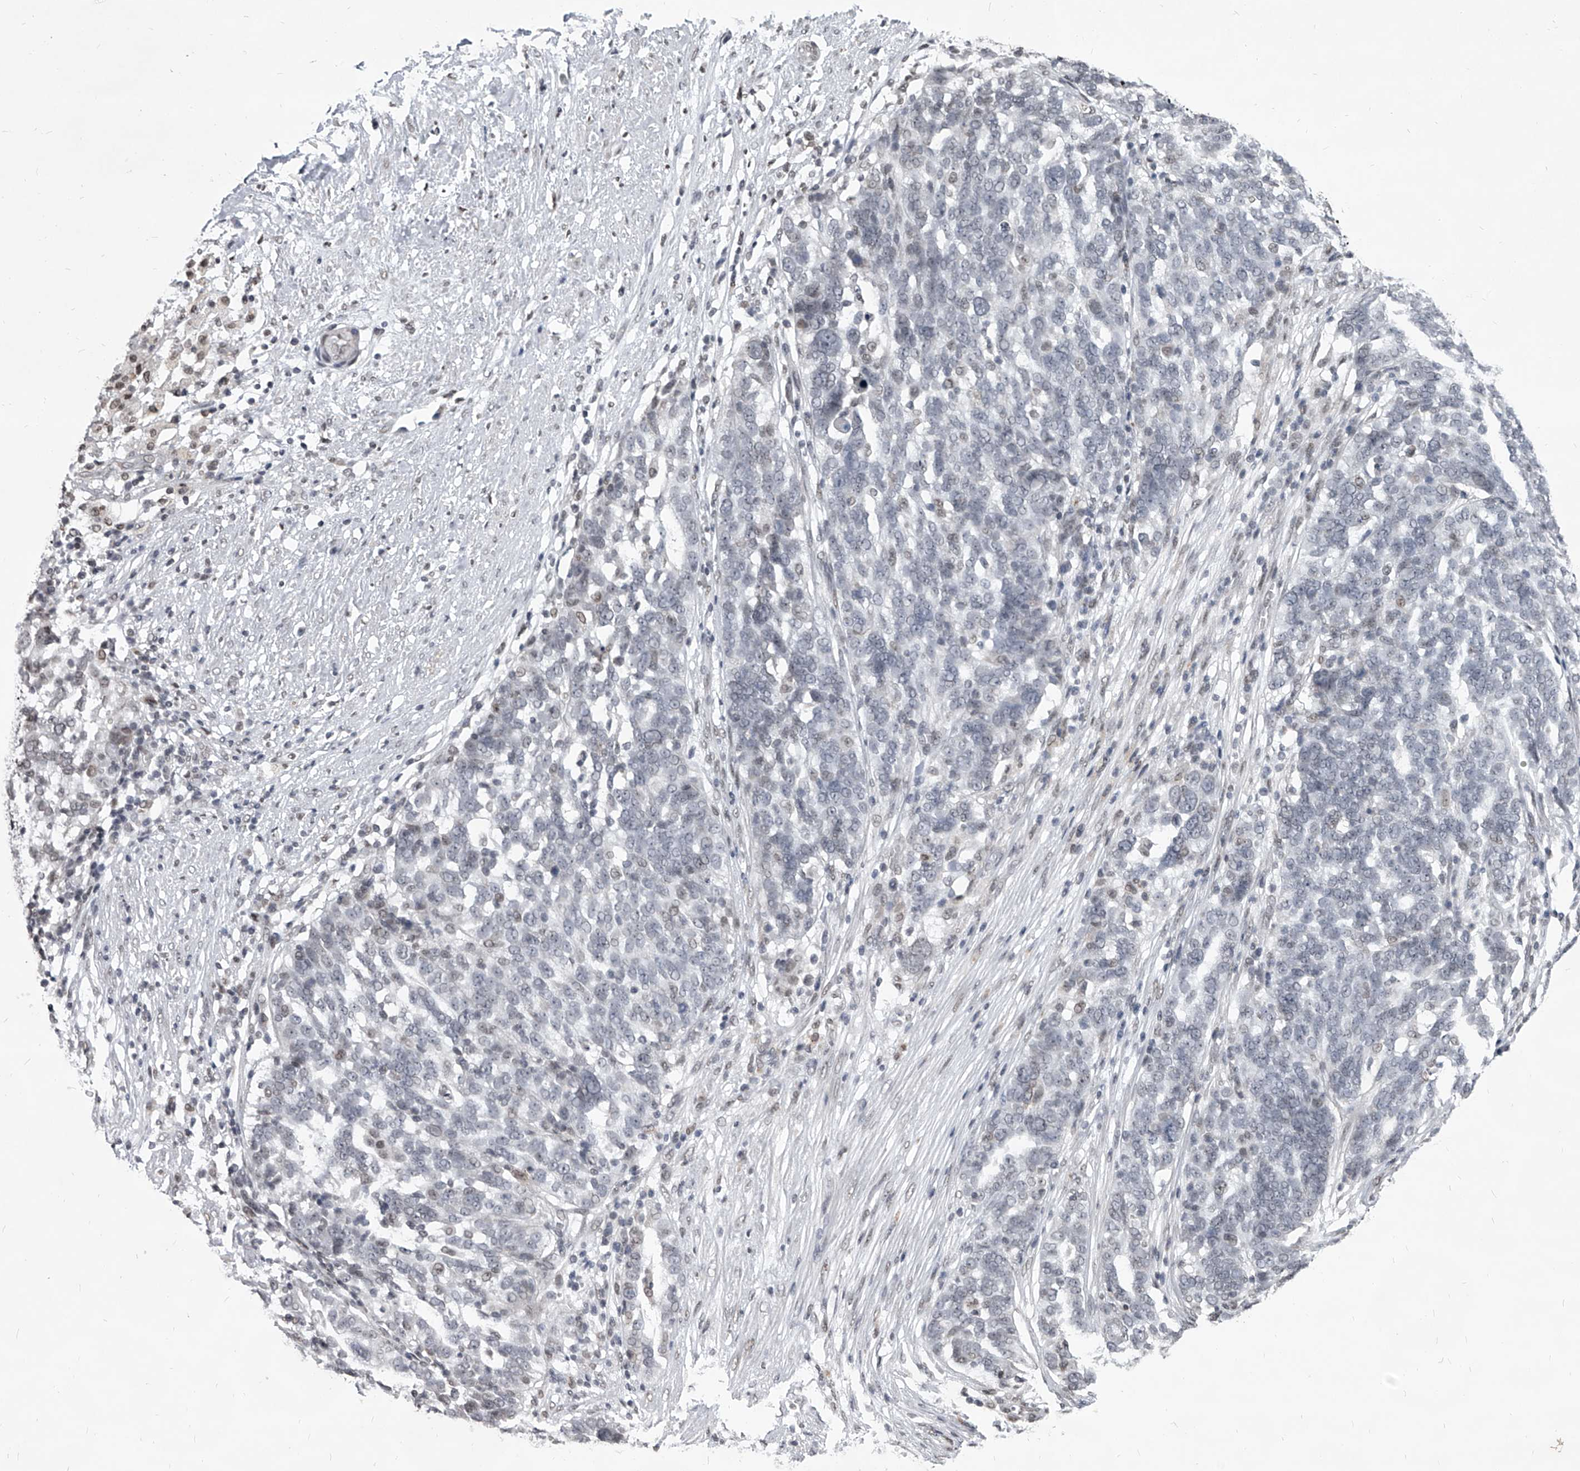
{"staining": {"intensity": "weak", "quantity": "25%-75%", "location": "nuclear"}, "tissue": "ovarian cancer", "cell_type": "Tumor cells", "image_type": "cancer", "snomed": [{"axis": "morphology", "description": "Cystadenocarcinoma, serous, NOS"}, {"axis": "topography", "description": "Ovary"}], "caption": "Immunohistochemistry (IHC) (DAB (3,3'-diaminobenzidine)) staining of human ovarian serous cystadenocarcinoma reveals weak nuclear protein expression in about 25%-75% of tumor cells.", "gene": "PPIL4", "patient": {"sex": "female", "age": 59}}